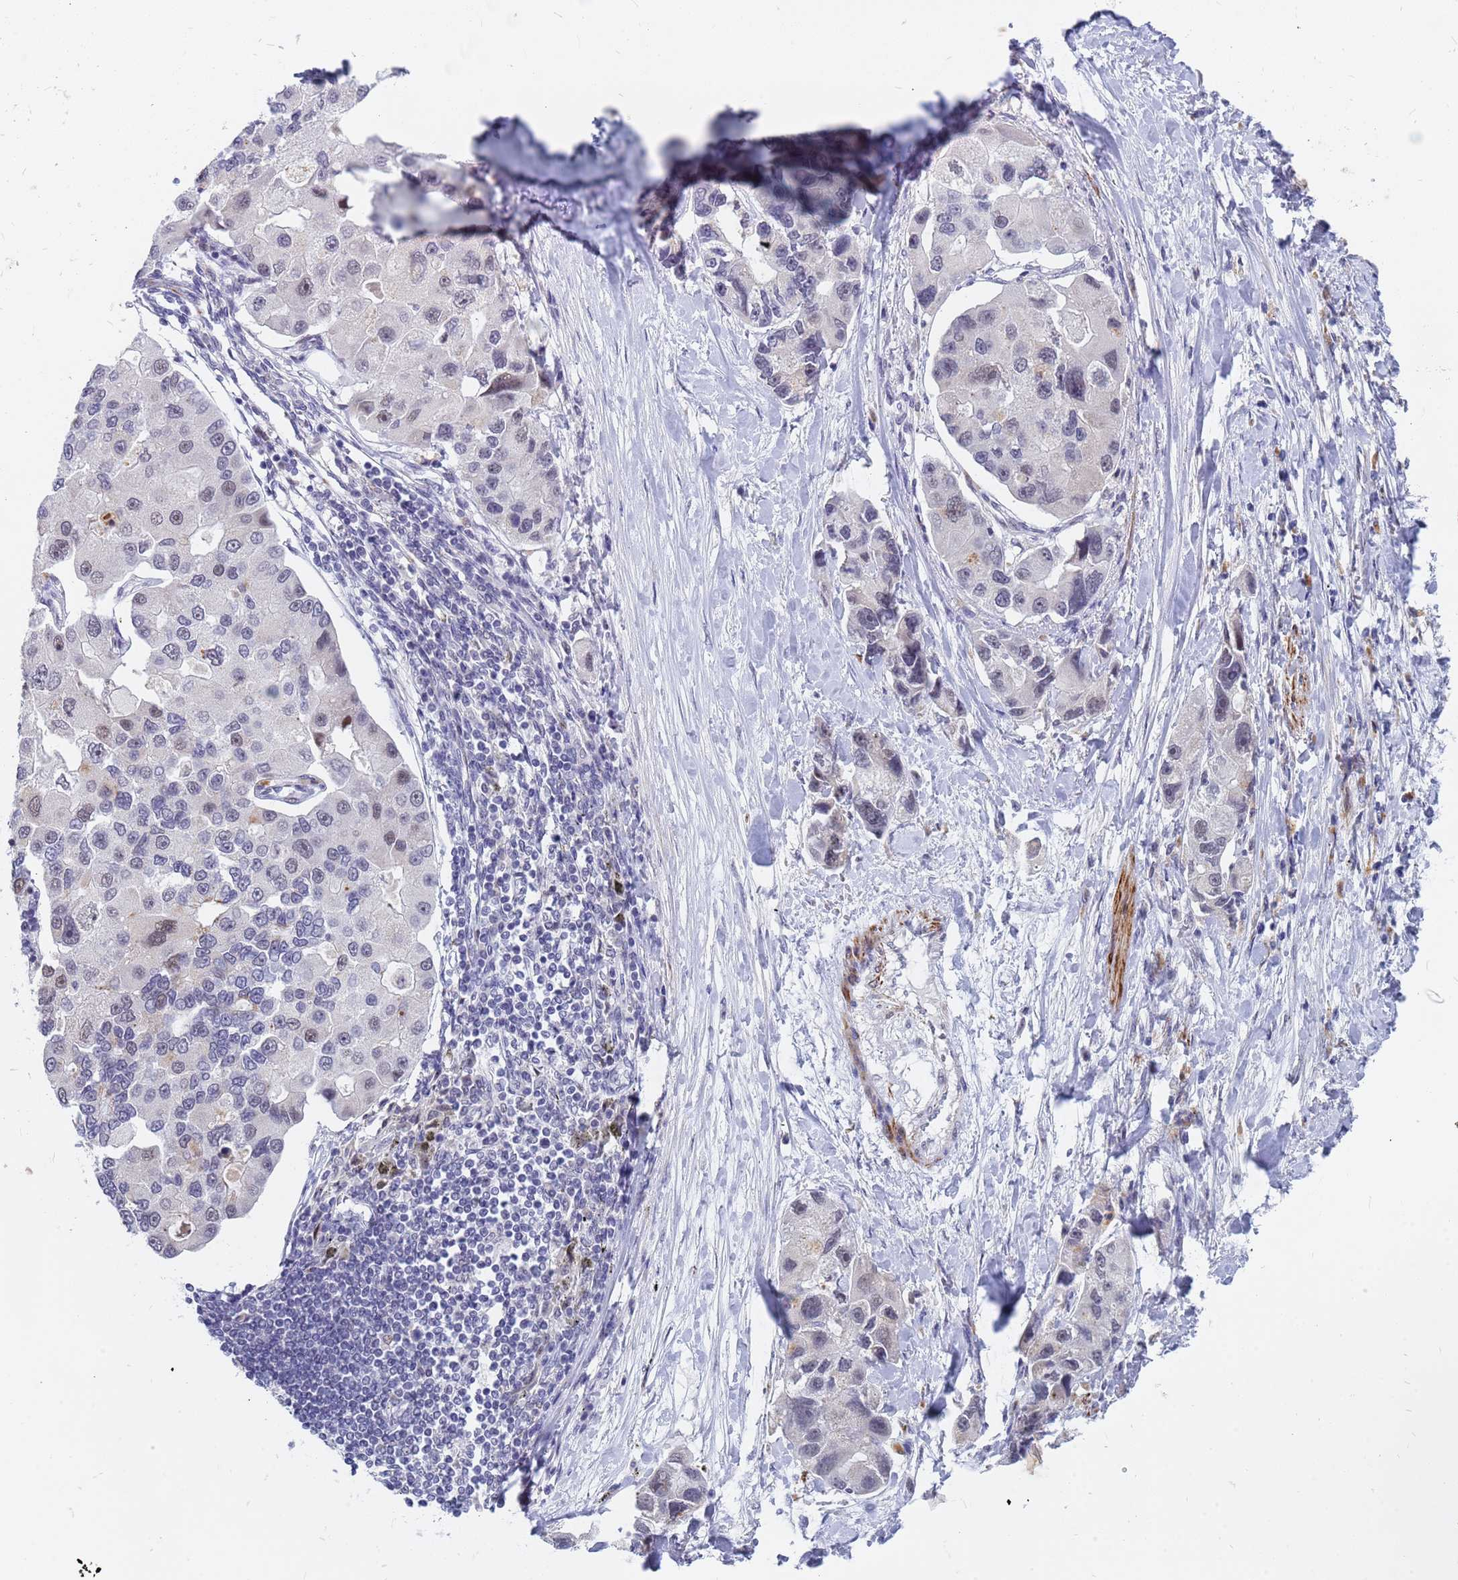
{"staining": {"intensity": "weak", "quantity": "<25%", "location": "nuclear"}, "tissue": "lung cancer", "cell_type": "Tumor cells", "image_type": "cancer", "snomed": [{"axis": "morphology", "description": "Adenocarcinoma, NOS"}, {"axis": "topography", "description": "Lung"}], "caption": "Tumor cells are negative for brown protein staining in lung cancer.", "gene": "CXorf65", "patient": {"sex": "female", "age": 54}}